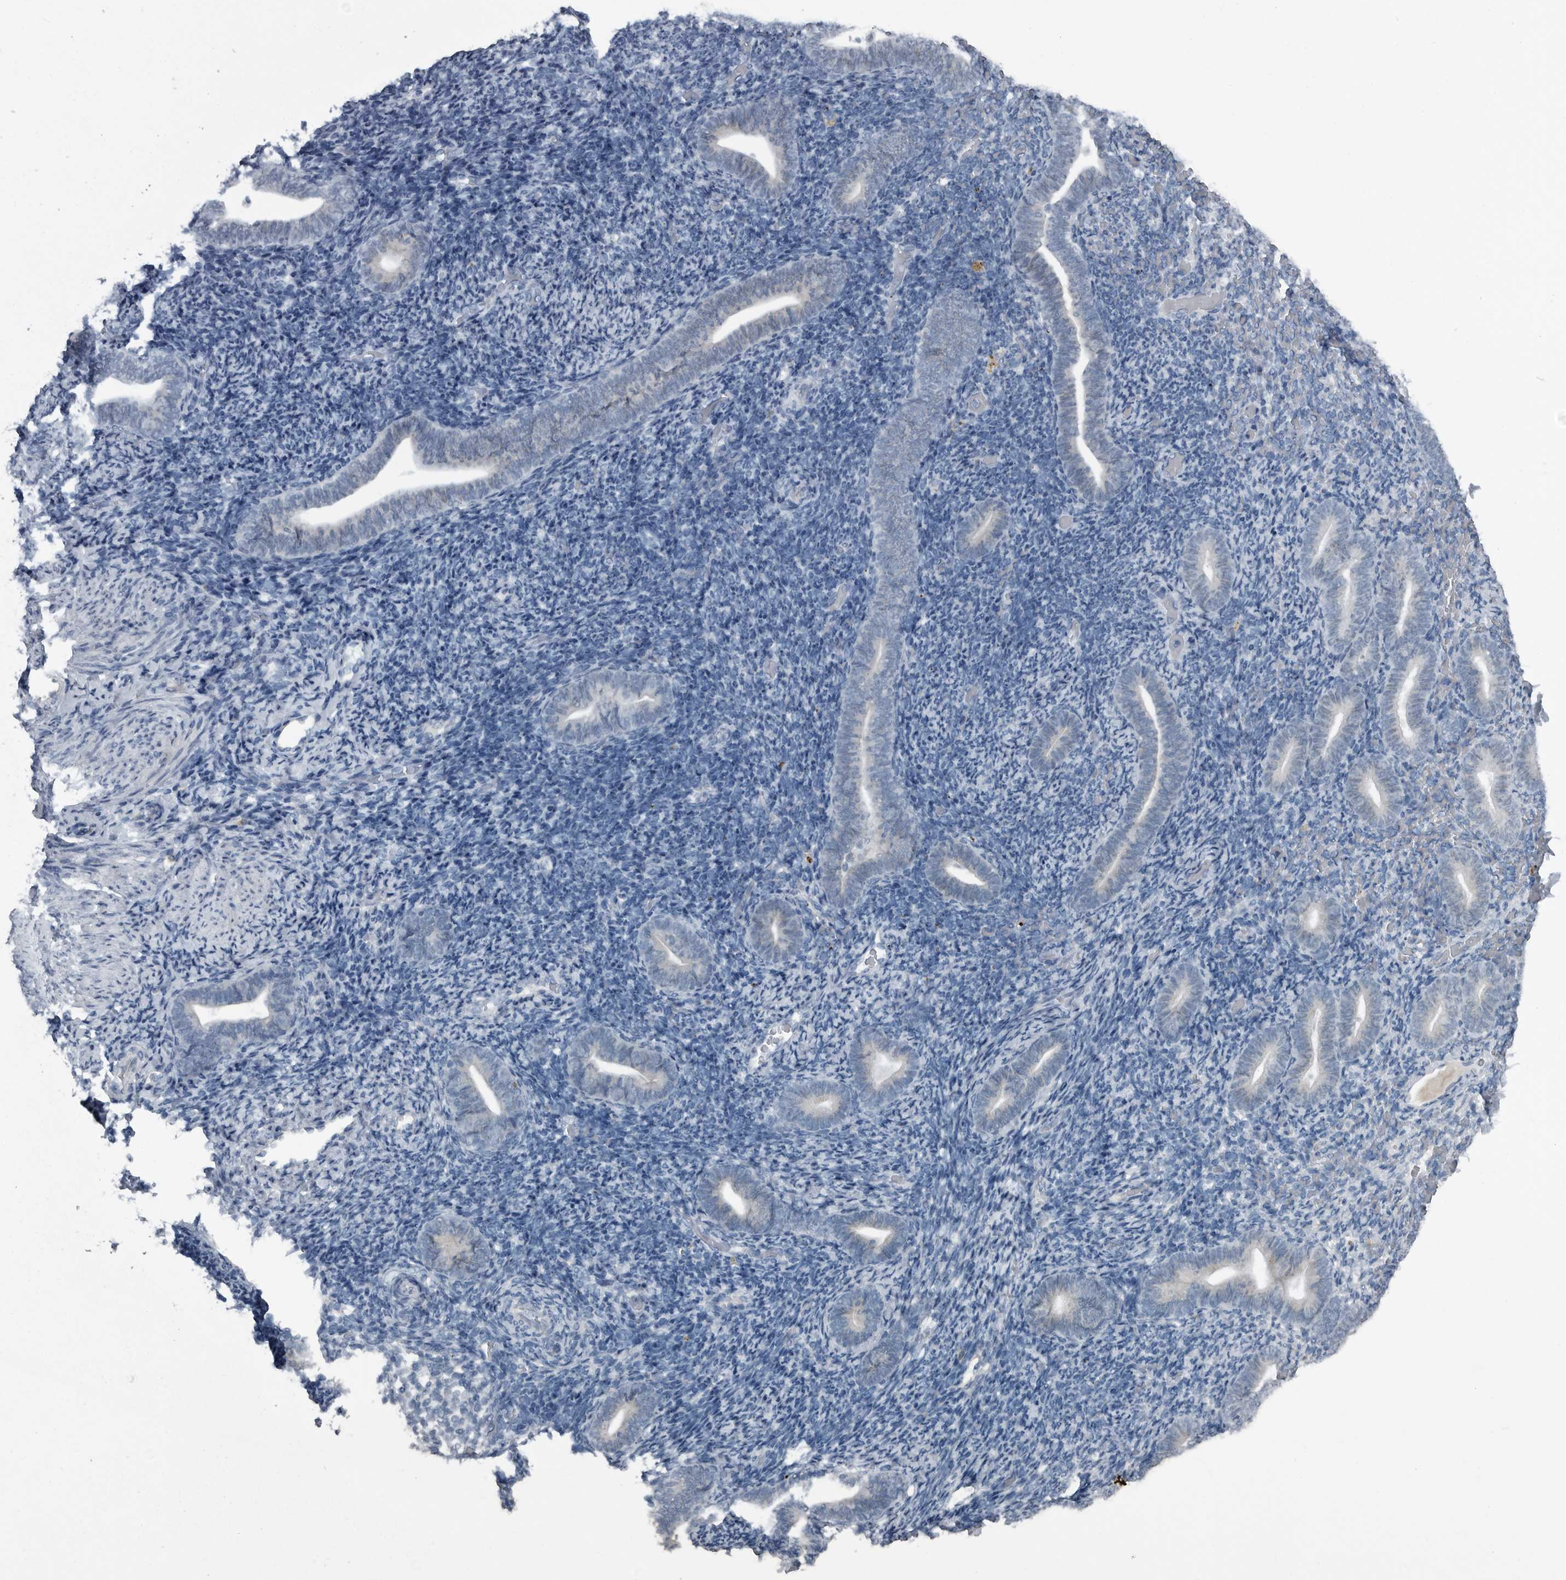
{"staining": {"intensity": "negative", "quantity": "none", "location": "none"}, "tissue": "endometrium", "cell_type": "Cells in endometrial stroma", "image_type": "normal", "snomed": [{"axis": "morphology", "description": "Normal tissue, NOS"}, {"axis": "topography", "description": "Endometrium"}], "caption": "Histopathology image shows no significant protein positivity in cells in endometrial stroma of normal endometrium. (Stains: DAB immunohistochemistry (IHC) with hematoxylin counter stain, Microscopy: brightfield microscopy at high magnification).", "gene": "GAK", "patient": {"sex": "female", "age": 51}}